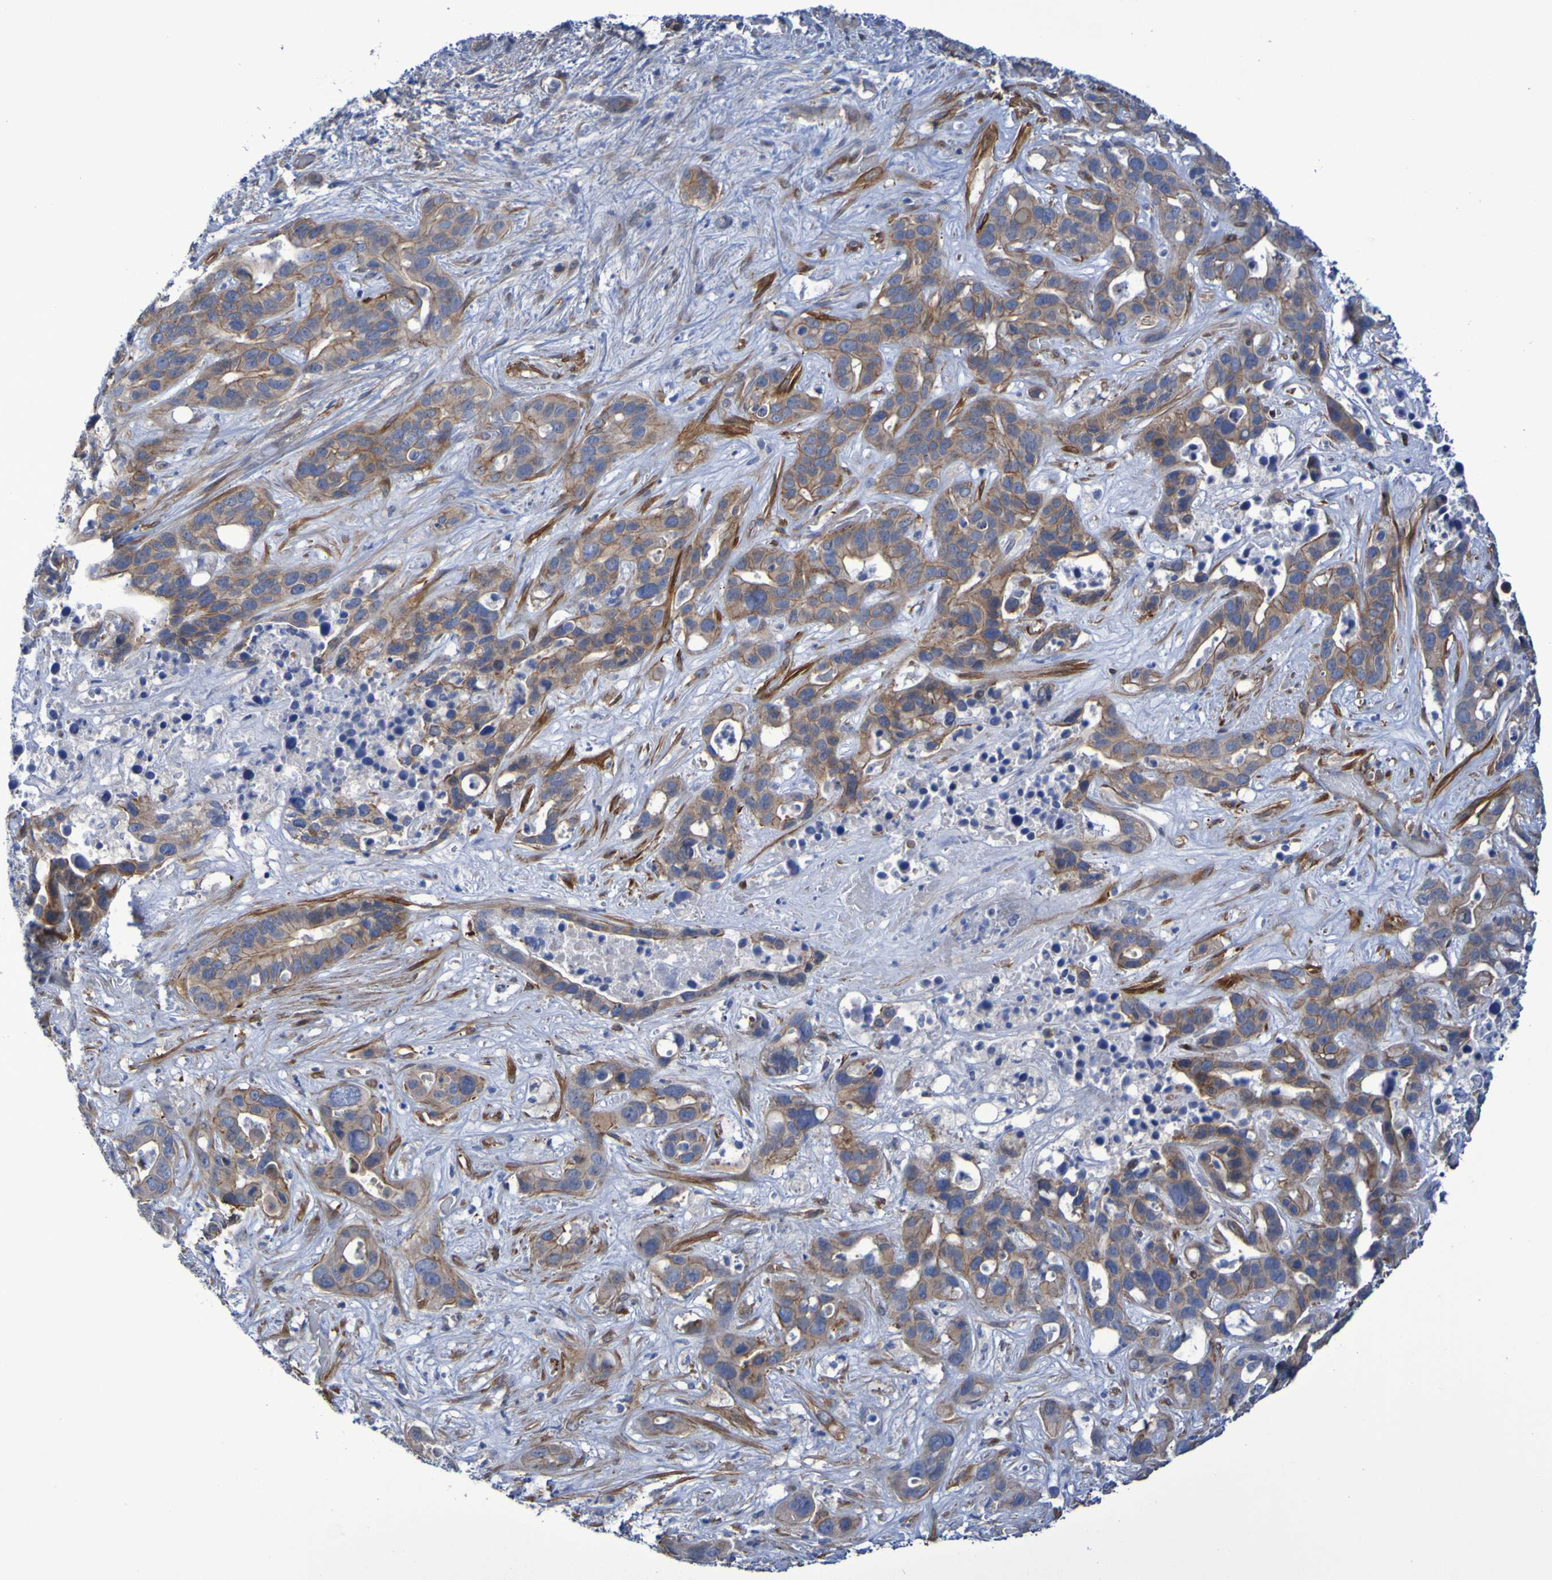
{"staining": {"intensity": "moderate", "quantity": ">75%", "location": "cytoplasmic/membranous"}, "tissue": "liver cancer", "cell_type": "Tumor cells", "image_type": "cancer", "snomed": [{"axis": "morphology", "description": "Cholangiocarcinoma"}, {"axis": "topography", "description": "Liver"}], "caption": "Human liver cholangiocarcinoma stained for a protein (brown) shows moderate cytoplasmic/membranous positive expression in approximately >75% of tumor cells.", "gene": "LPP", "patient": {"sex": "female", "age": 65}}